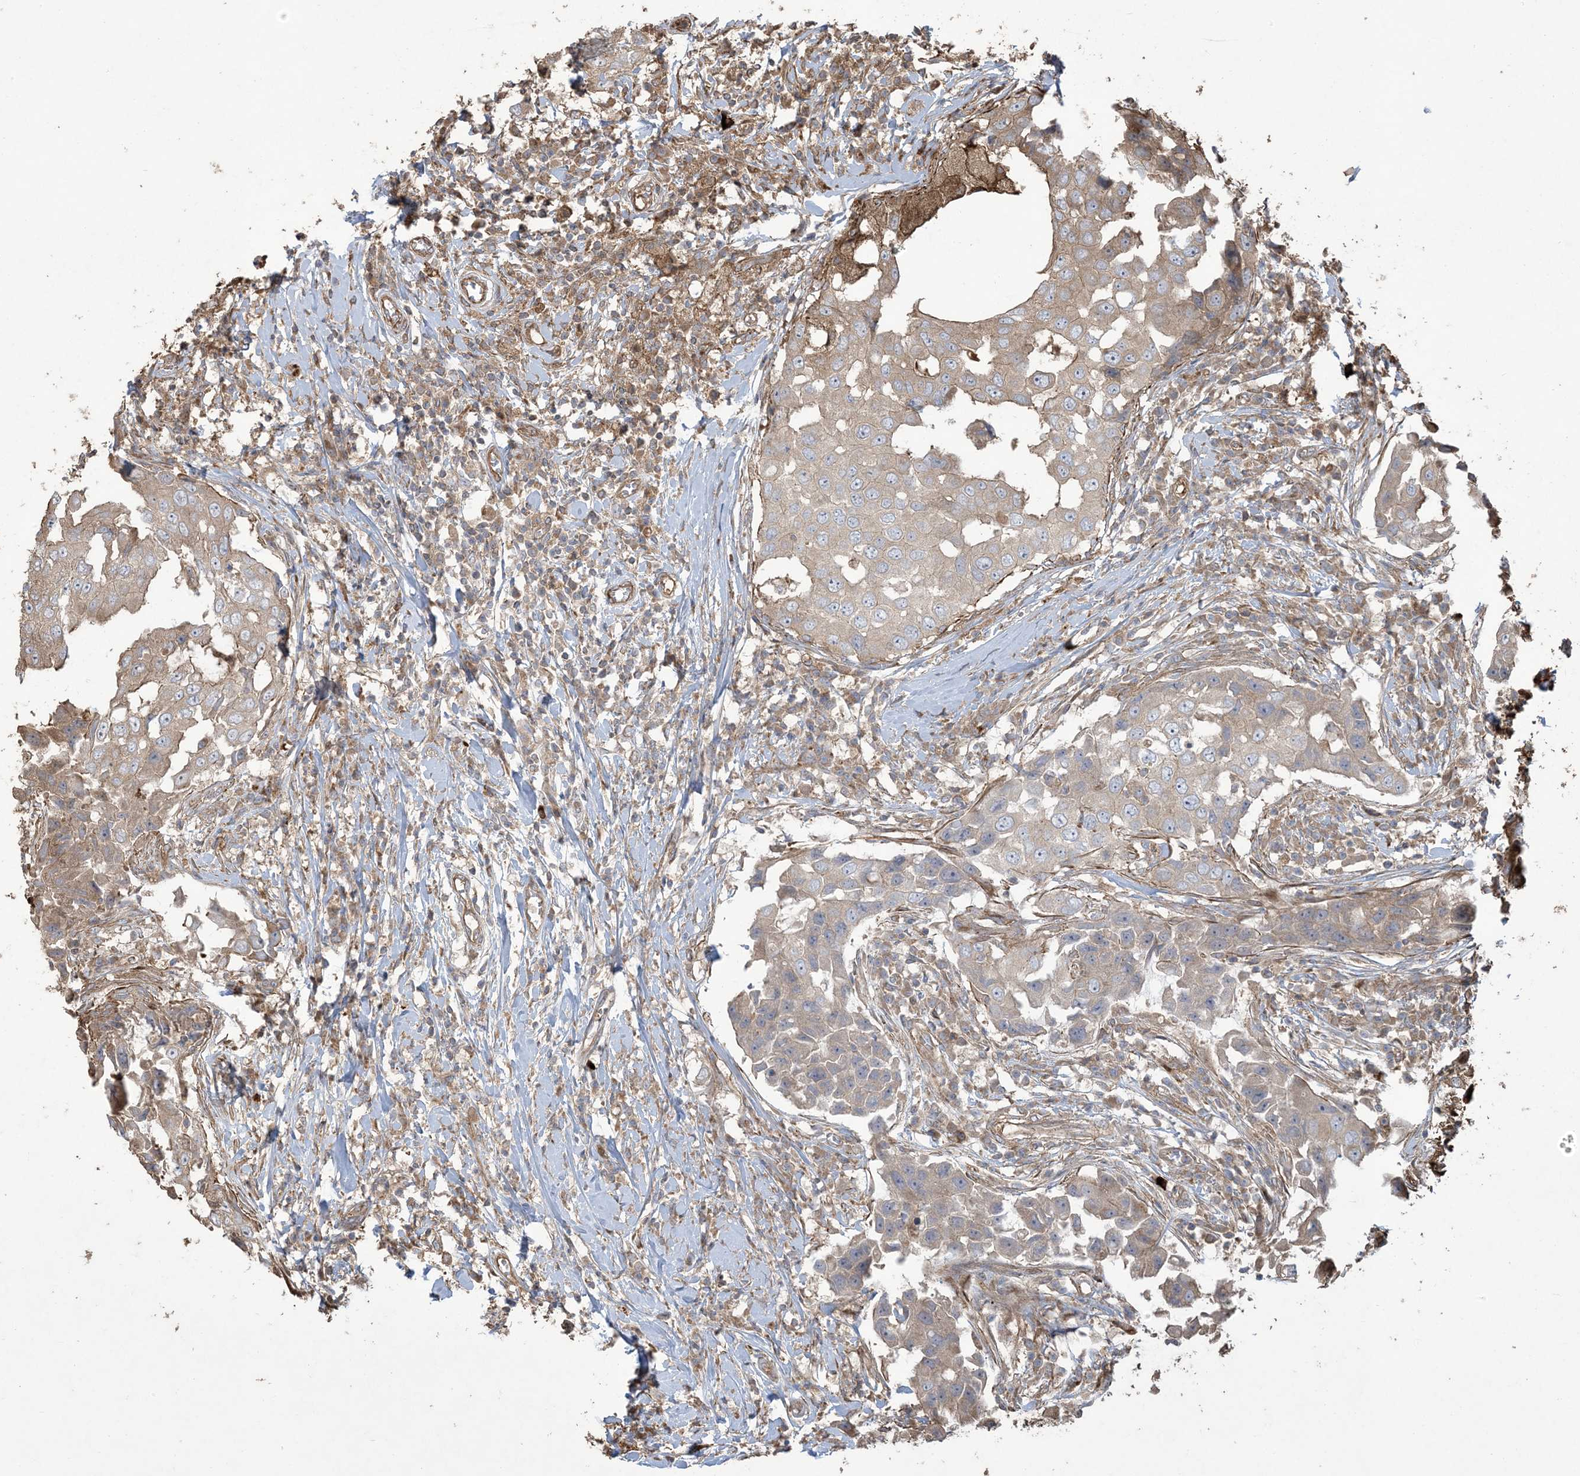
{"staining": {"intensity": "weak", "quantity": "25%-75%", "location": "cytoplasmic/membranous"}, "tissue": "breast cancer", "cell_type": "Tumor cells", "image_type": "cancer", "snomed": [{"axis": "morphology", "description": "Duct carcinoma"}, {"axis": "topography", "description": "Breast"}], "caption": "Breast cancer (infiltrating ductal carcinoma) stained with immunohistochemistry reveals weak cytoplasmic/membranous positivity in approximately 25%-75% of tumor cells. The staining was performed using DAB to visualize the protein expression in brown, while the nuclei were stained in blue with hematoxylin (Magnification: 20x).", "gene": "KLHL18", "patient": {"sex": "female", "age": 27}}